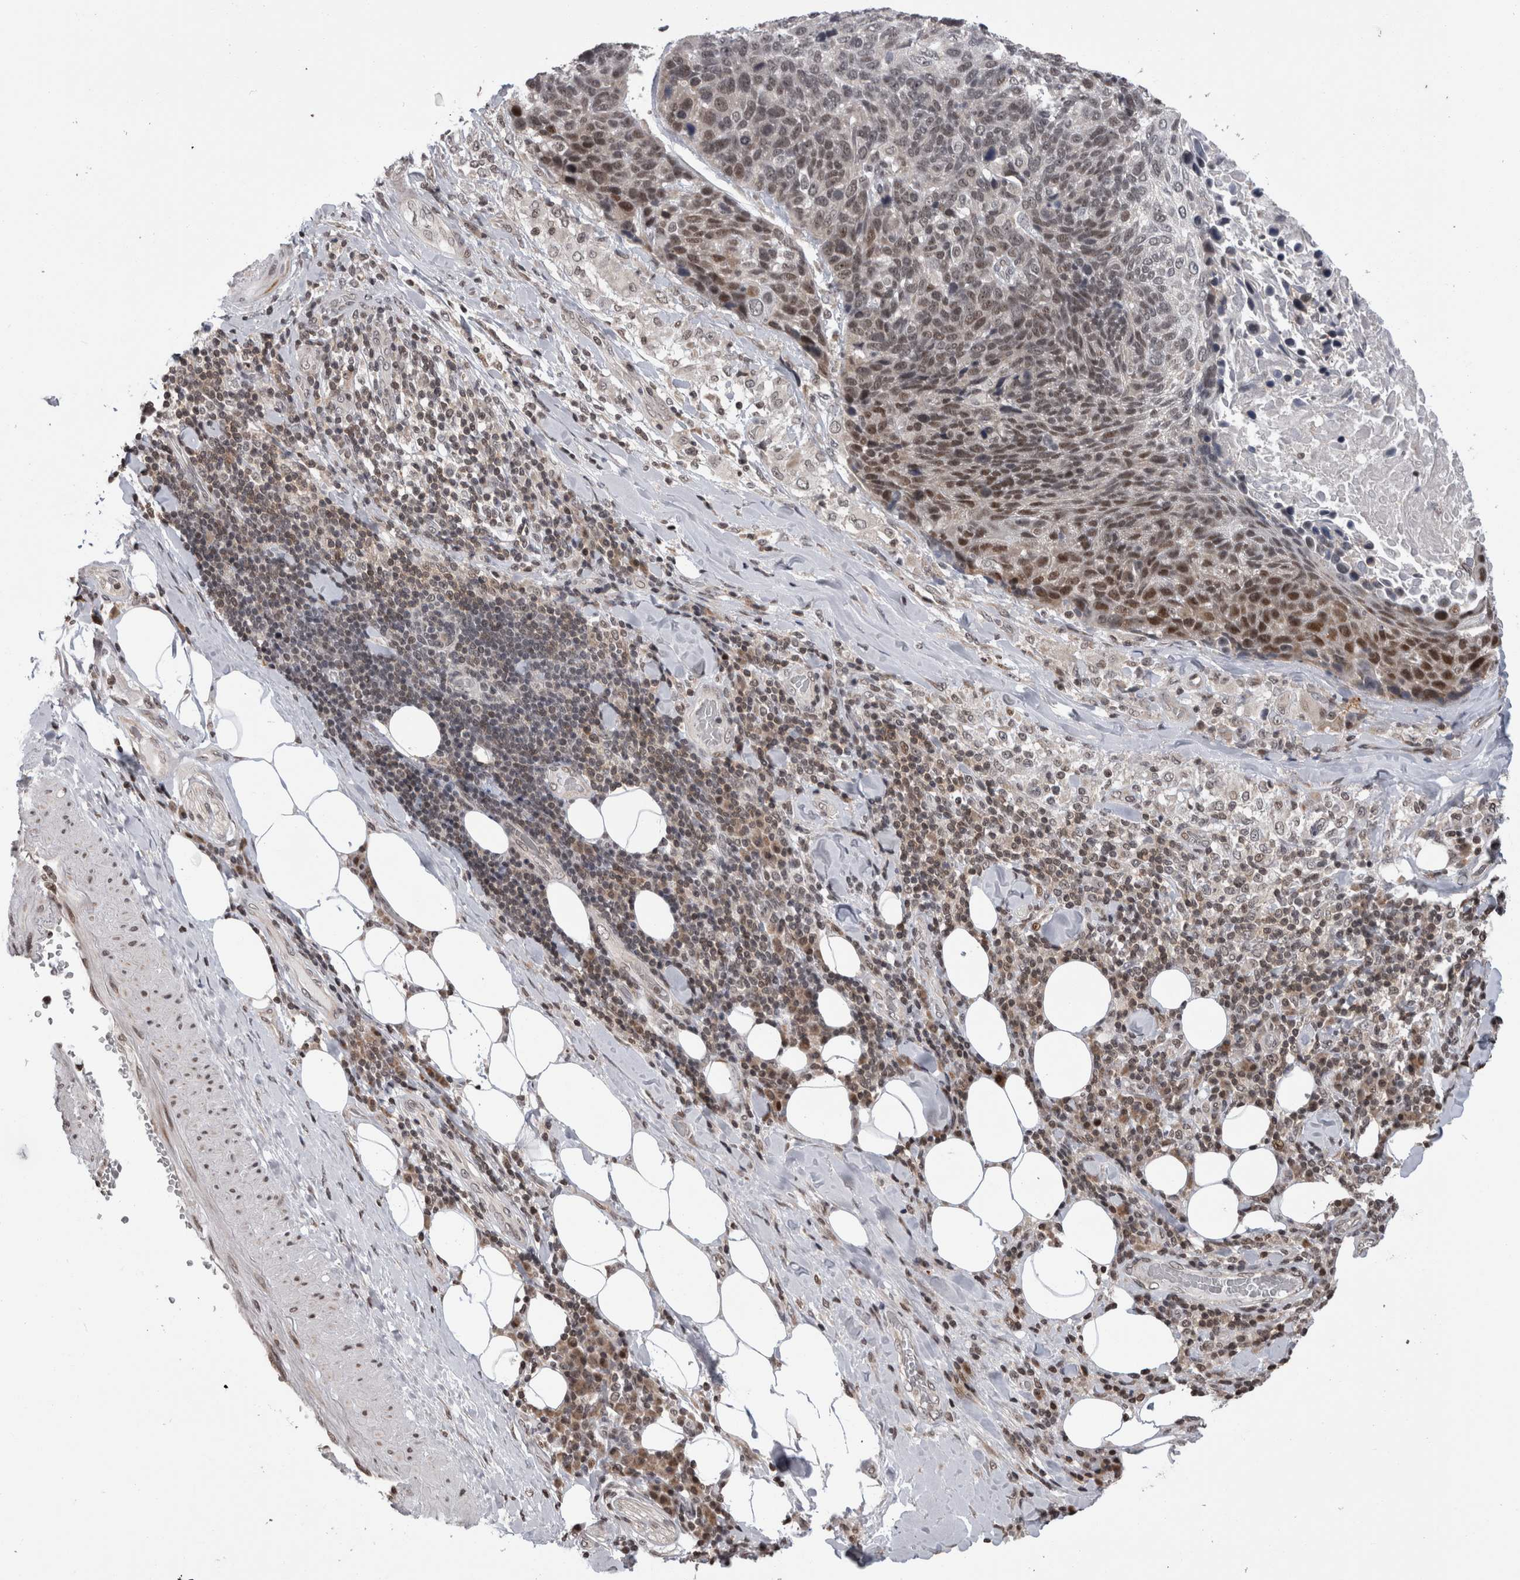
{"staining": {"intensity": "moderate", "quantity": "<25%", "location": "nuclear"}, "tissue": "lung cancer", "cell_type": "Tumor cells", "image_type": "cancer", "snomed": [{"axis": "morphology", "description": "Squamous cell carcinoma, NOS"}, {"axis": "topography", "description": "Lung"}], "caption": "A micrograph of lung cancer (squamous cell carcinoma) stained for a protein shows moderate nuclear brown staining in tumor cells.", "gene": "ZBTB11", "patient": {"sex": "male", "age": 66}}